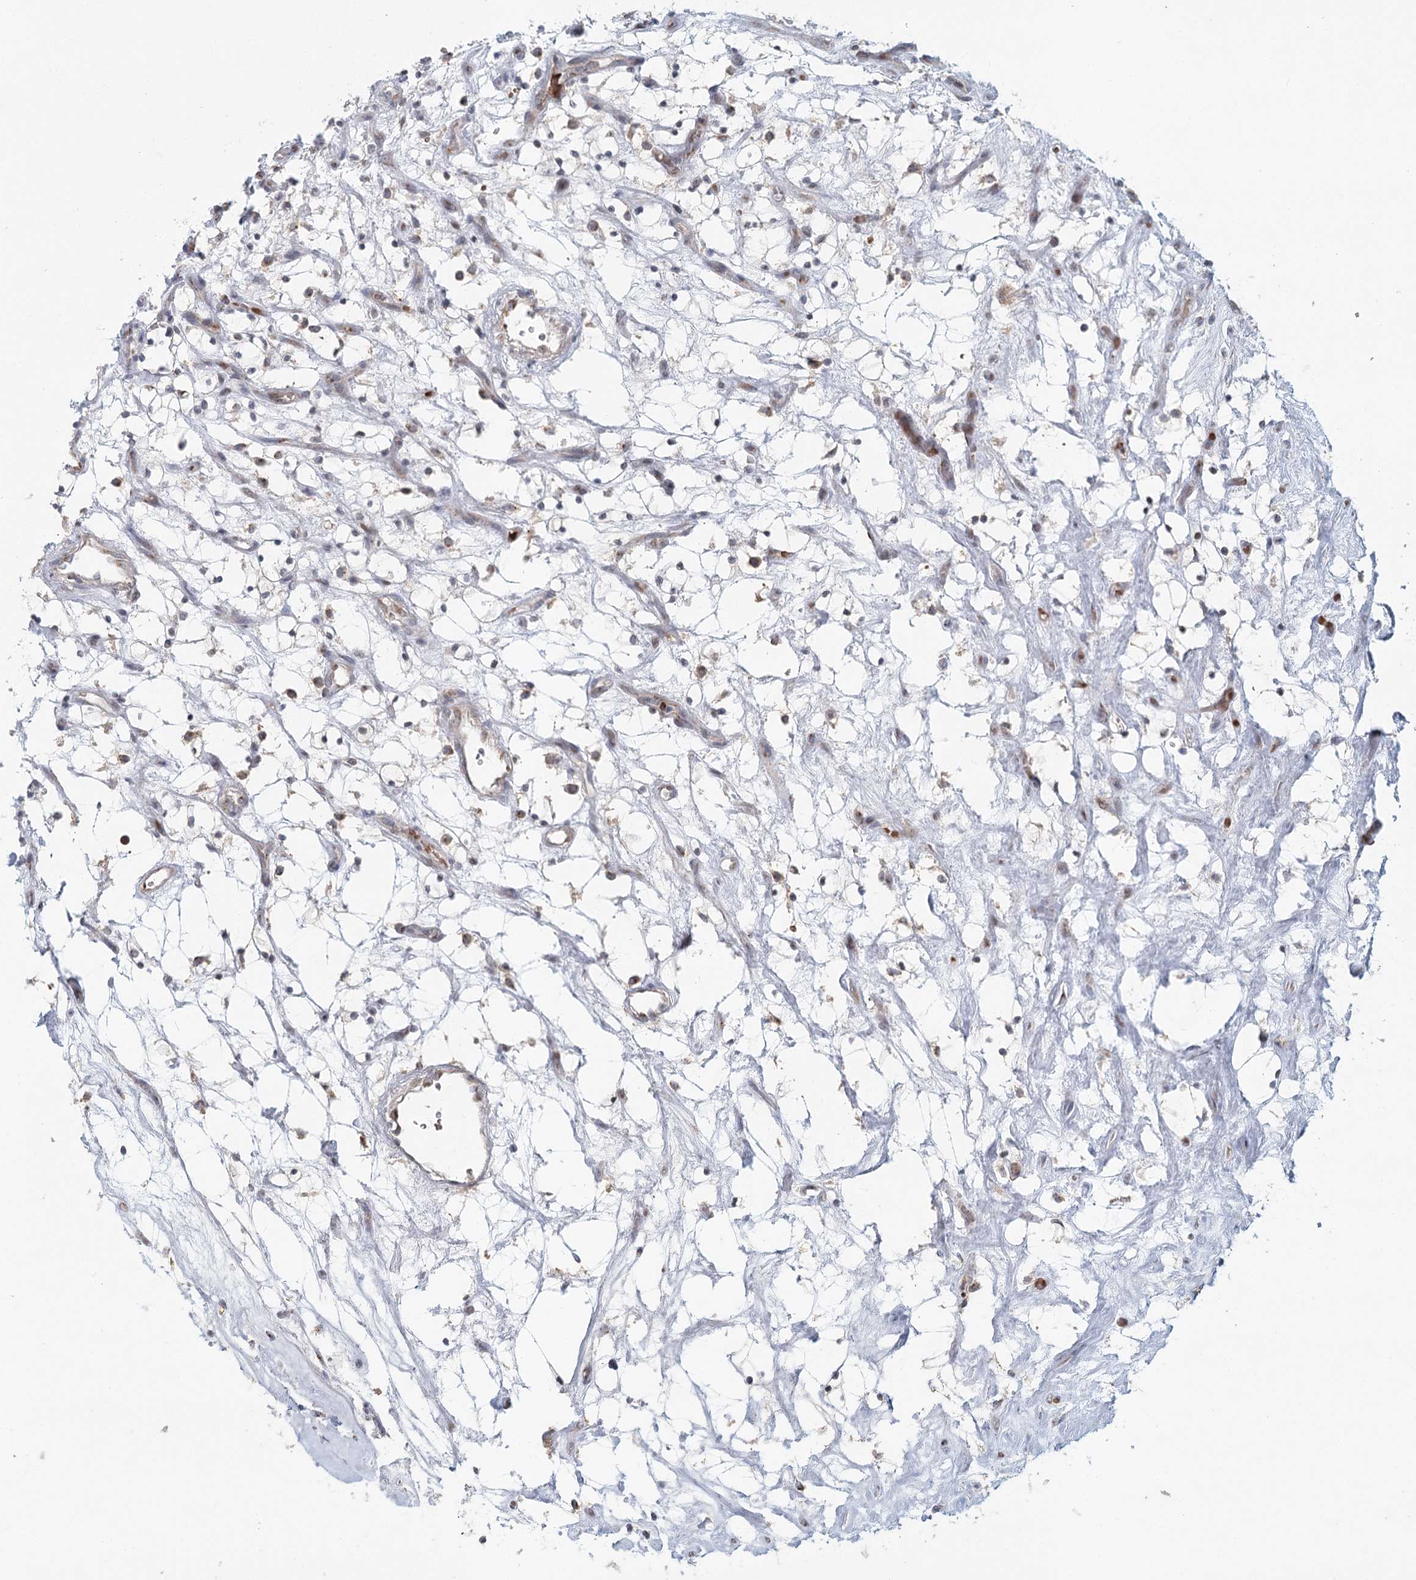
{"staining": {"intensity": "negative", "quantity": "none", "location": "none"}, "tissue": "renal cancer", "cell_type": "Tumor cells", "image_type": "cancer", "snomed": [{"axis": "morphology", "description": "Adenocarcinoma, NOS"}, {"axis": "topography", "description": "Kidney"}], "caption": "This histopathology image is of renal cancer stained with IHC to label a protein in brown with the nuclei are counter-stained blue. There is no positivity in tumor cells. Brightfield microscopy of immunohistochemistry stained with DAB (brown) and hematoxylin (blue), captured at high magnification.", "gene": "ADK", "patient": {"sex": "female", "age": 69}}